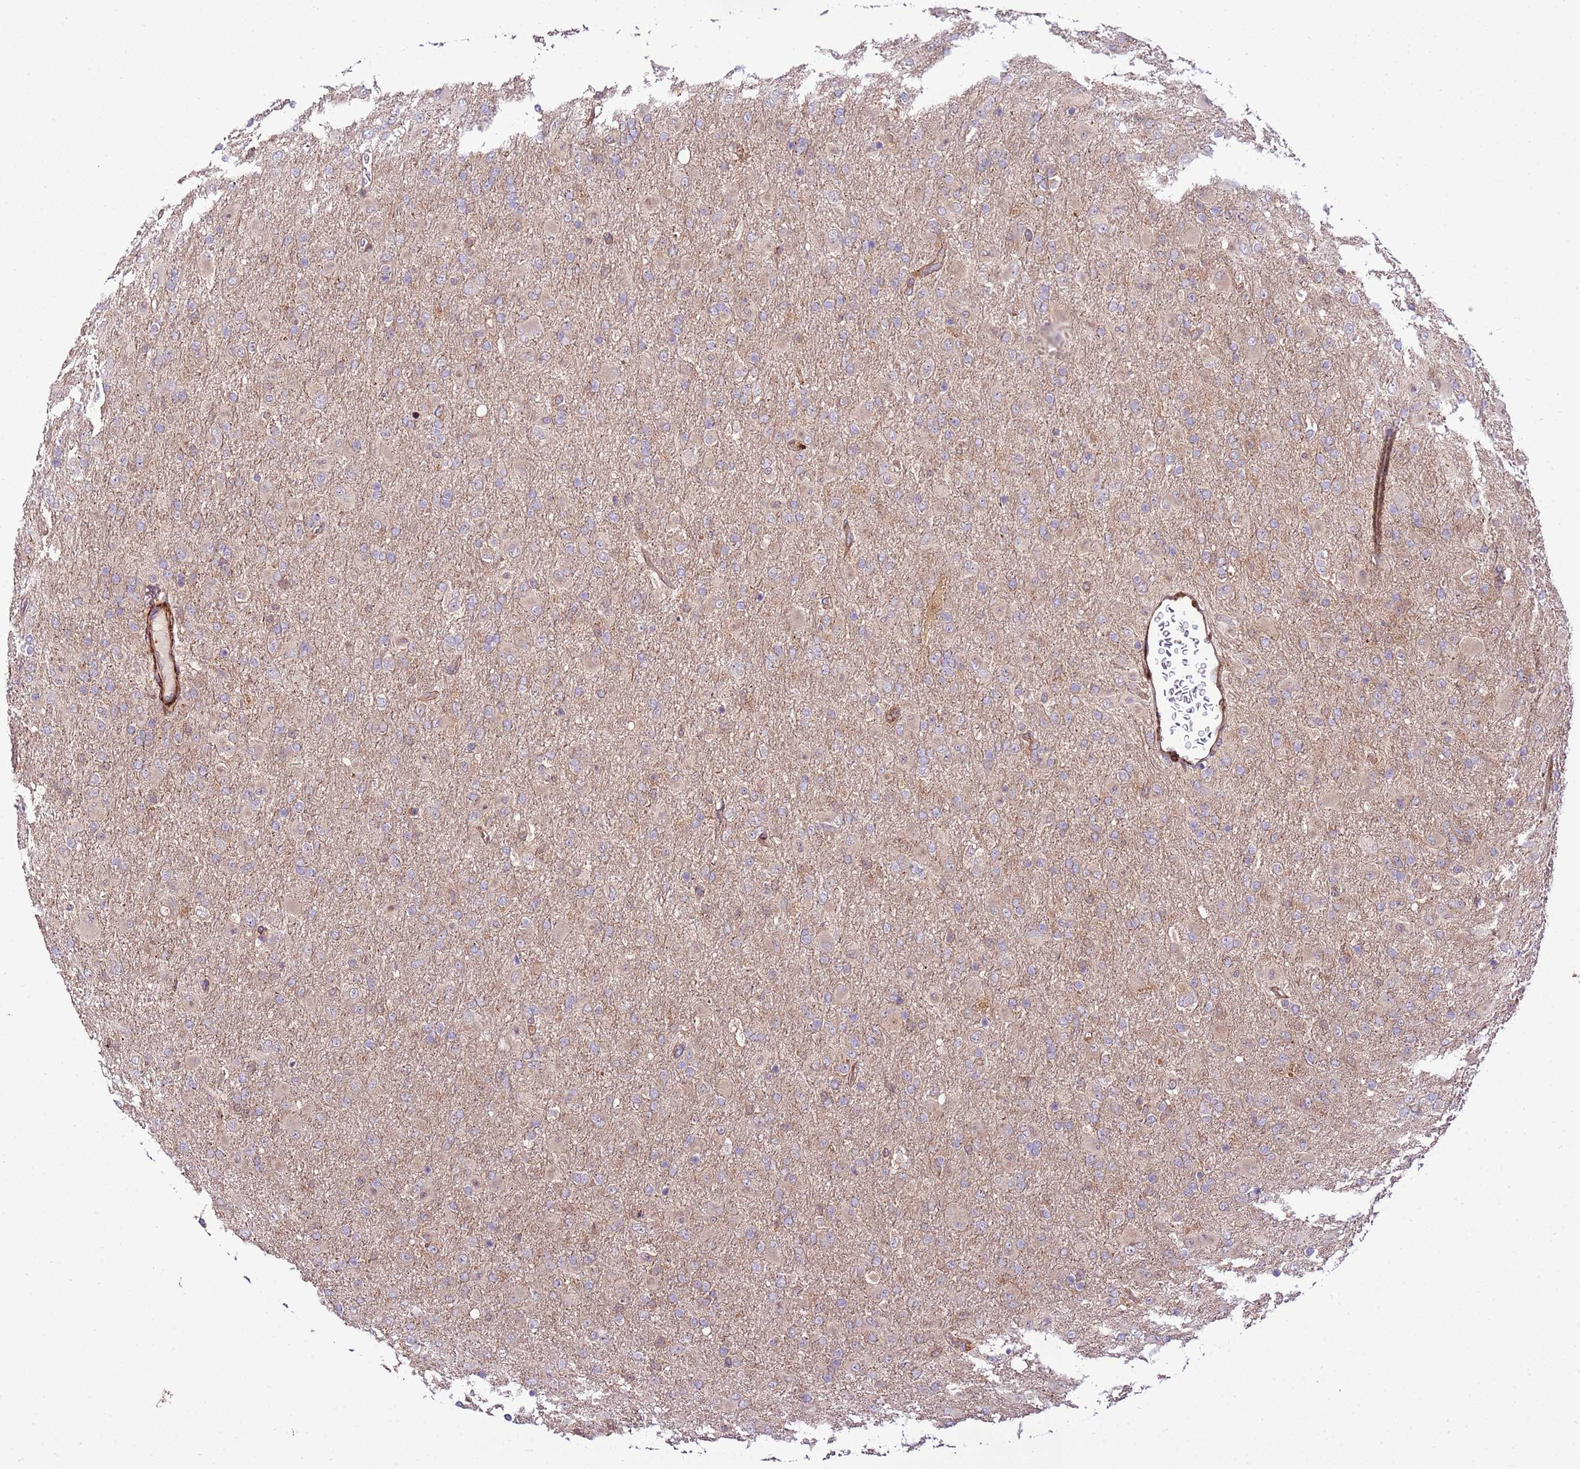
{"staining": {"intensity": "negative", "quantity": "none", "location": "none"}, "tissue": "glioma", "cell_type": "Tumor cells", "image_type": "cancer", "snomed": [{"axis": "morphology", "description": "Glioma, malignant, Low grade"}, {"axis": "topography", "description": "Brain"}], "caption": "Immunohistochemical staining of human glioma displays no significant expression in tumor cells.", "gene": "ZNF624", "patient": {"sex": "male", "age": 65}}